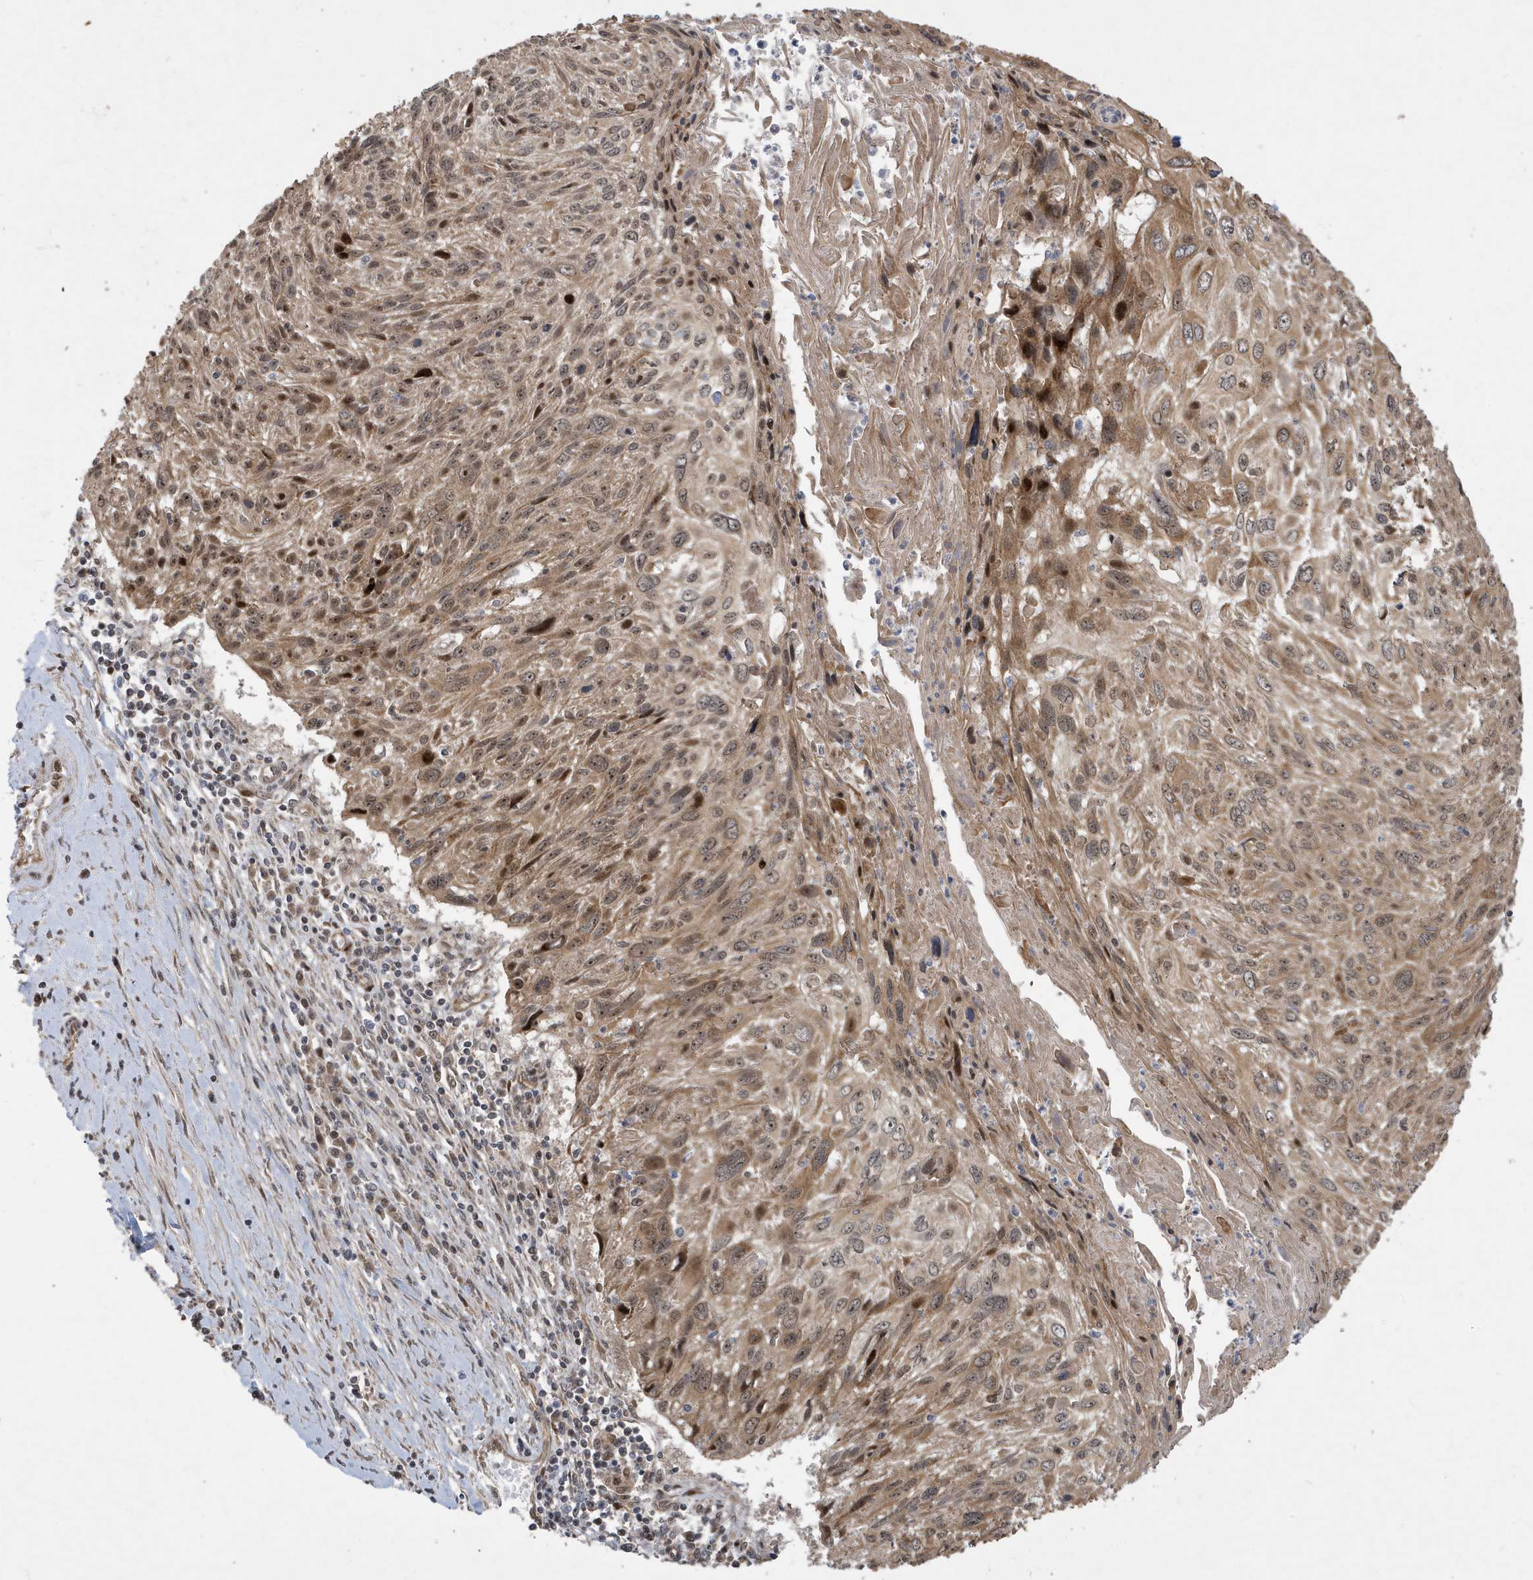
{"staining": {"intensity": "moderate", "quantity": ">75%", "location": "cytoplasmic/membranous,nuclear"}, "tissue": "cervical cancer", "cell_type": "Tumor cells", "image_type": "cancer", "snomed": [{"axis": "morphology", "description": "Squamous cell carcinoma, NOS"}, {"axis": "topography", "description": "Cervix"}], "caption": "Protein expression analysis of human squamous cell carcinoma (cervical) reveals moderate cytoplasmic/membranous and nuclear staining in about >75% of tumor cells.", "gene": "FAM9B", "patient": {"sex": "female", "age": 51}}